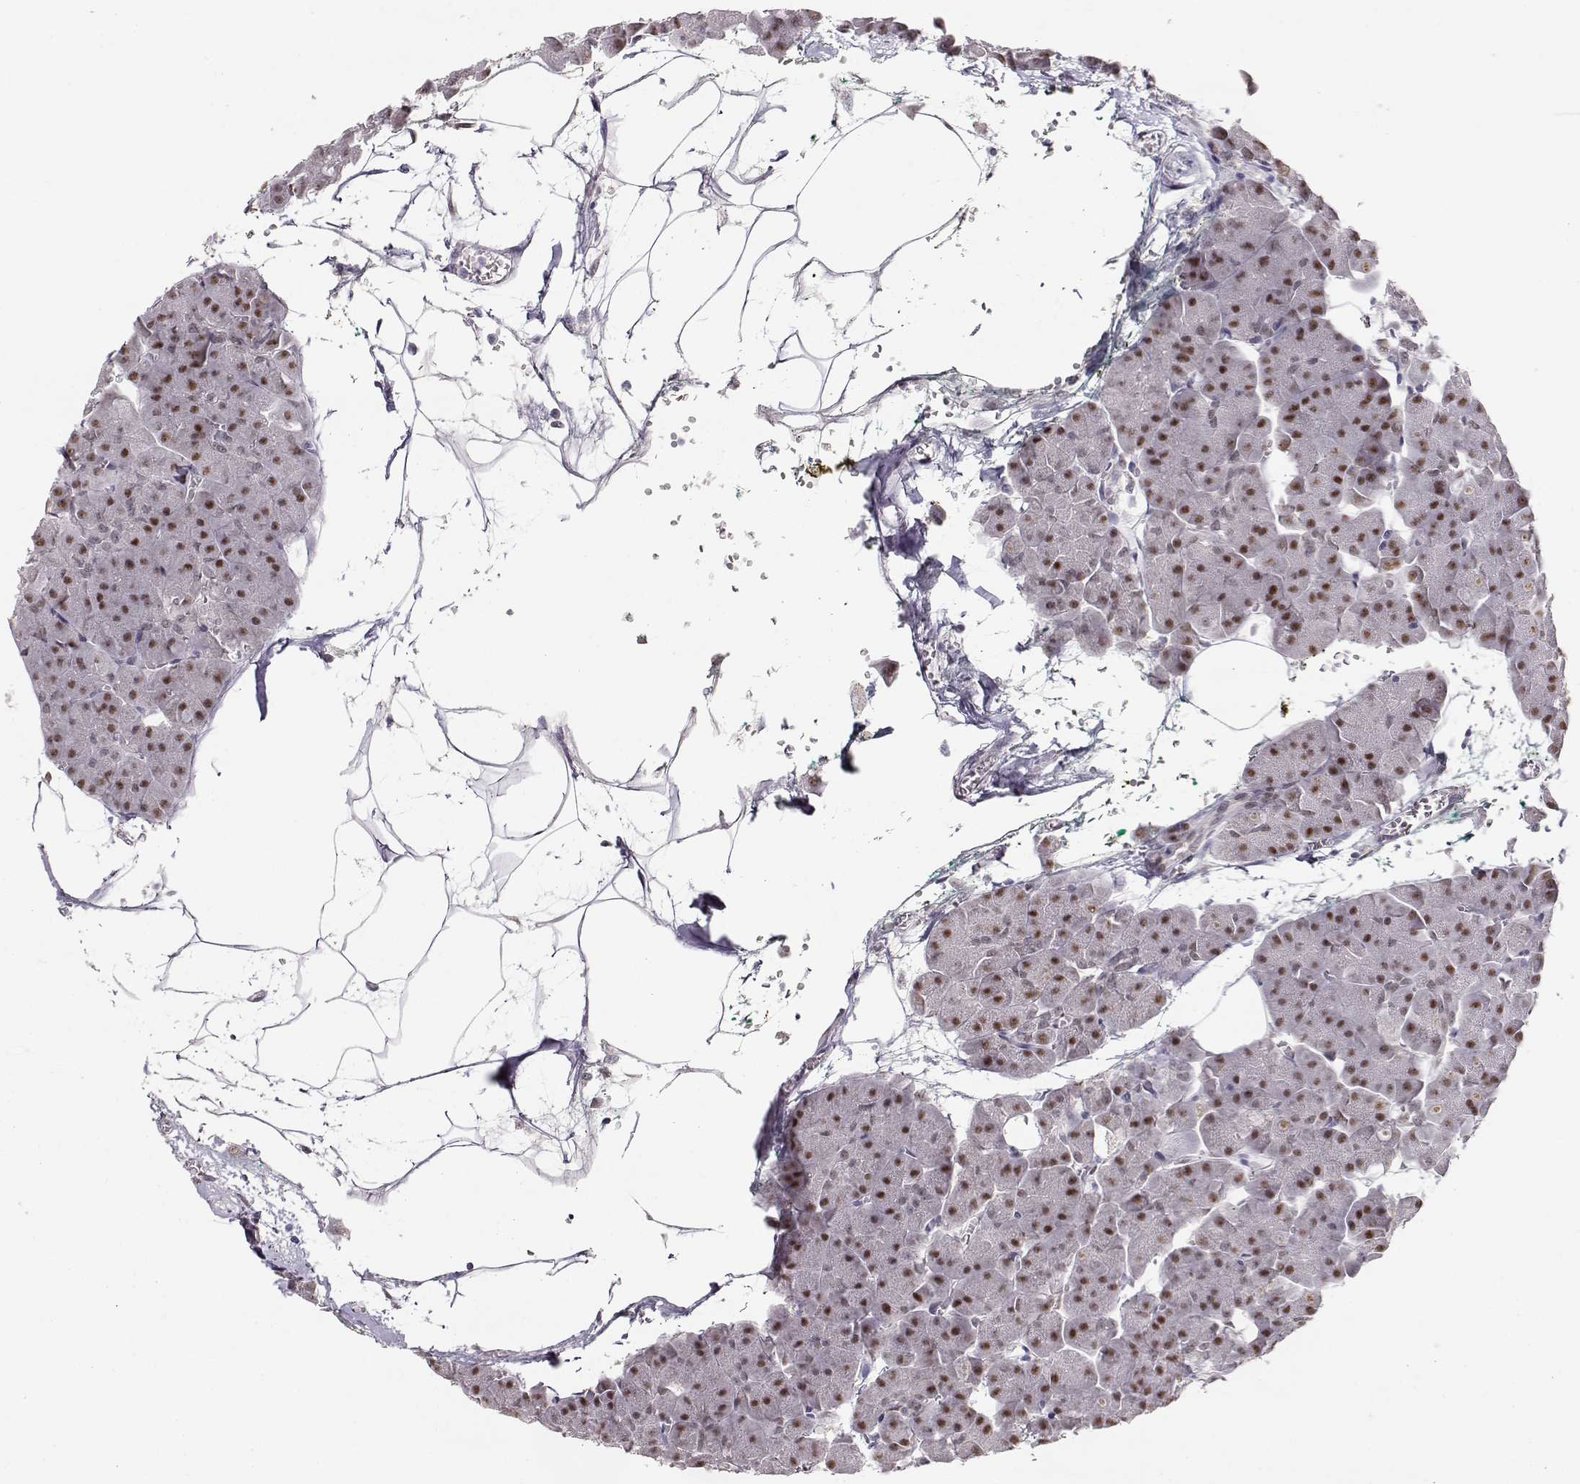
{"staining": {"intensity": "moderate", "quantity": "<25%", "location": "nuclear"}, "tissue": "pancreas", "cell_type": "Exocrine glandular cells", "image_type": "normal", "snomed": [{"axis": "morphology", "description": "Normal tissue, NOS"}, {"axis": "topography", "description": "Adipose tissue"}, {"axis": "topography", "description": "Pancreas"}, {"axis": "topography", "description": "Peripheral nerve tissue"}], "caption": "Immunohistochemistry image of unremarkable pancreas stained for a protein (brown), which displays low levels of moderate nuclear positivity in approximately <25% of exocrine glandular cells.", "gene": "POLI", "patient": {"sex": "female", "age": 58}}